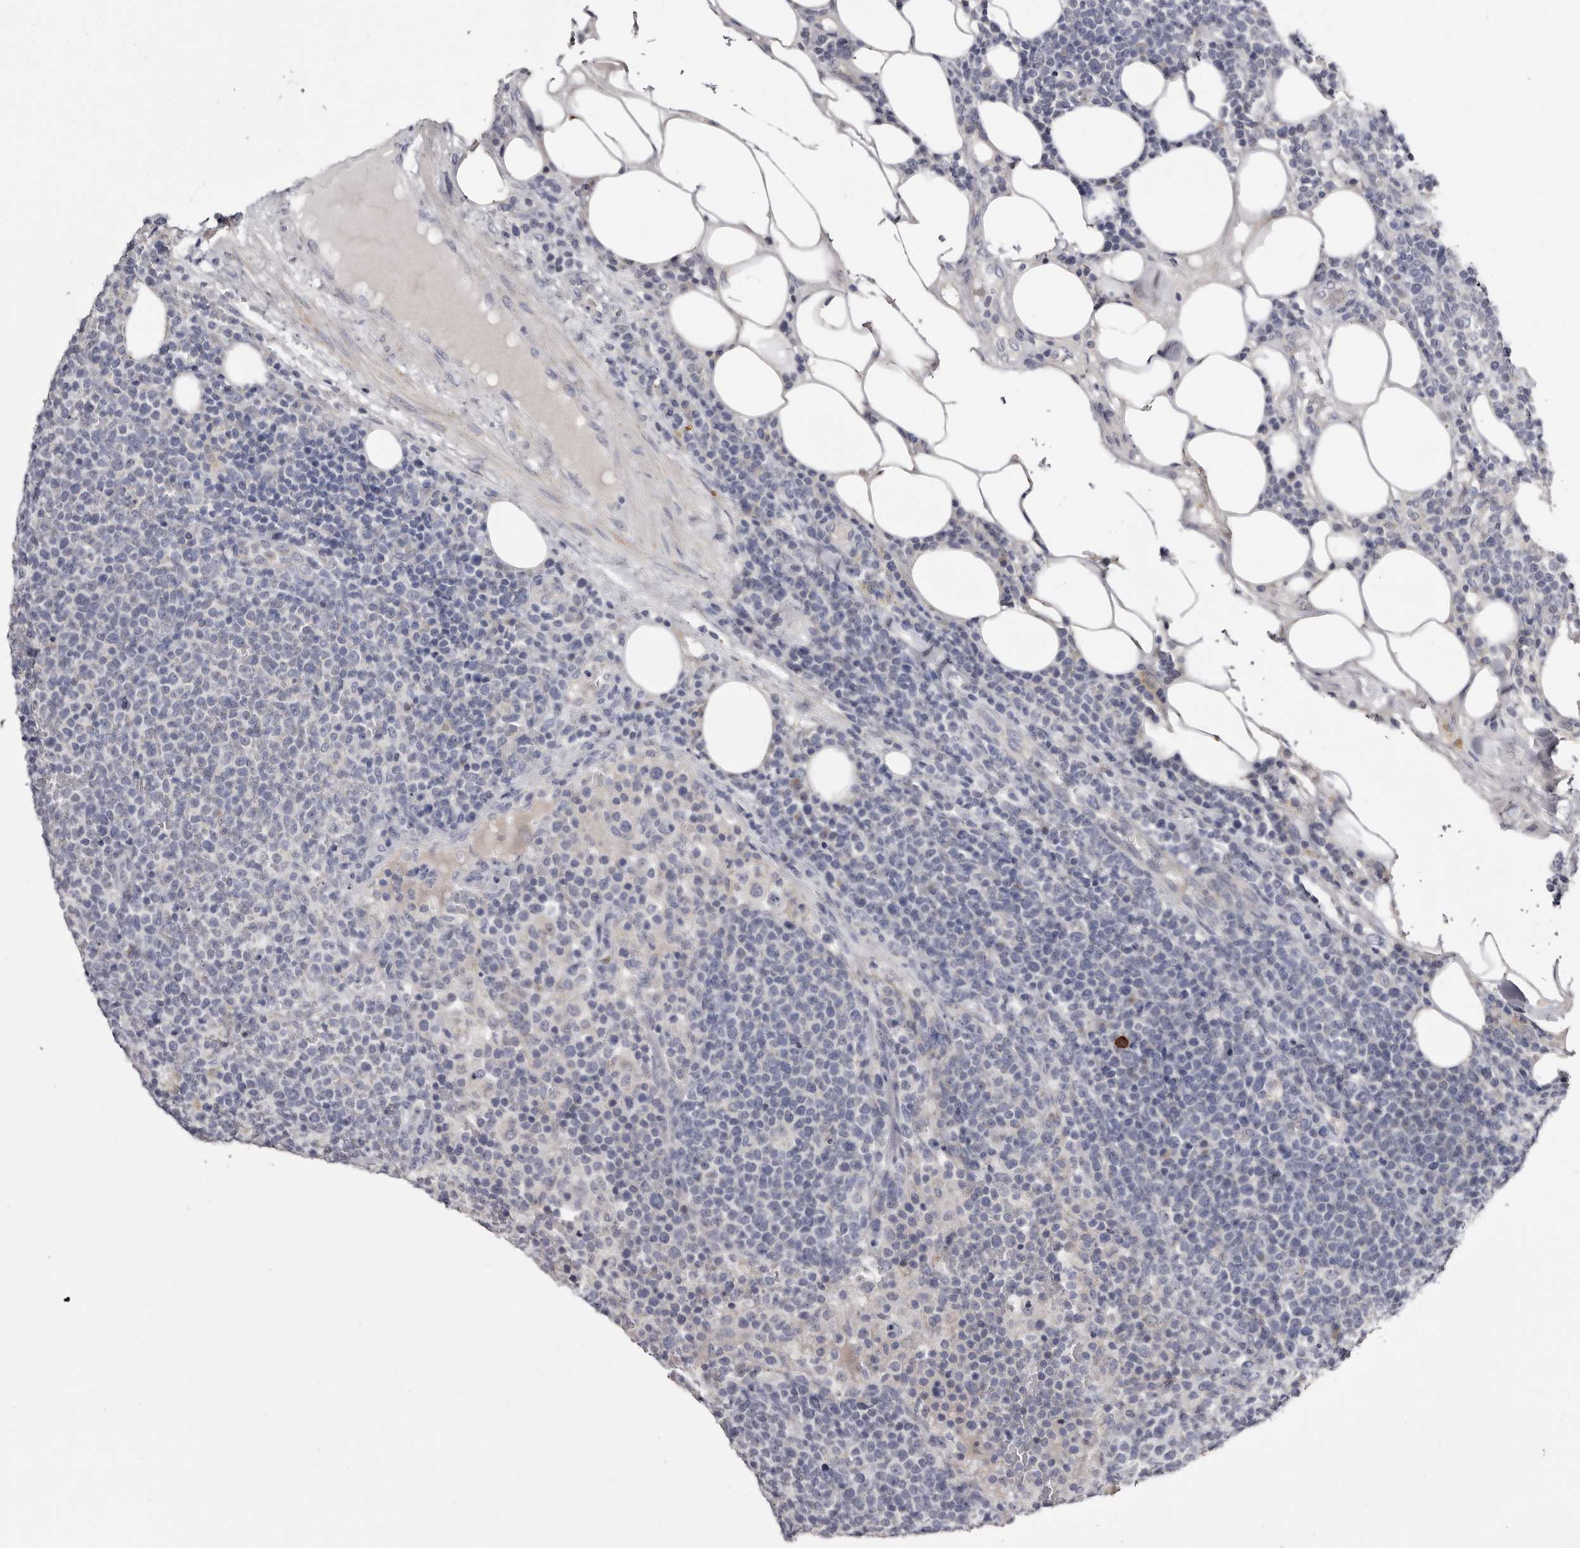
{"staining": {"intensity": "negative", "quantity": "none", "location": "none"}, "tissue": "lymphoma", "cell_type": "Tumor cells", "image_type": "cancer", "snomed": [{"axis": "morphology", "description": "Malignant lymphoma, non-Hodgkin's type, High grade"}, {"axis": "topography", "description": "Lymph node"}], "caption": "The micrograph demonstrates no significant staining in tumor cells of malignant lymphoma, non-Hodgkin's type (high-grade).", "gene": "CASQ1", "patient": {"sex": "male", "age": 61}}